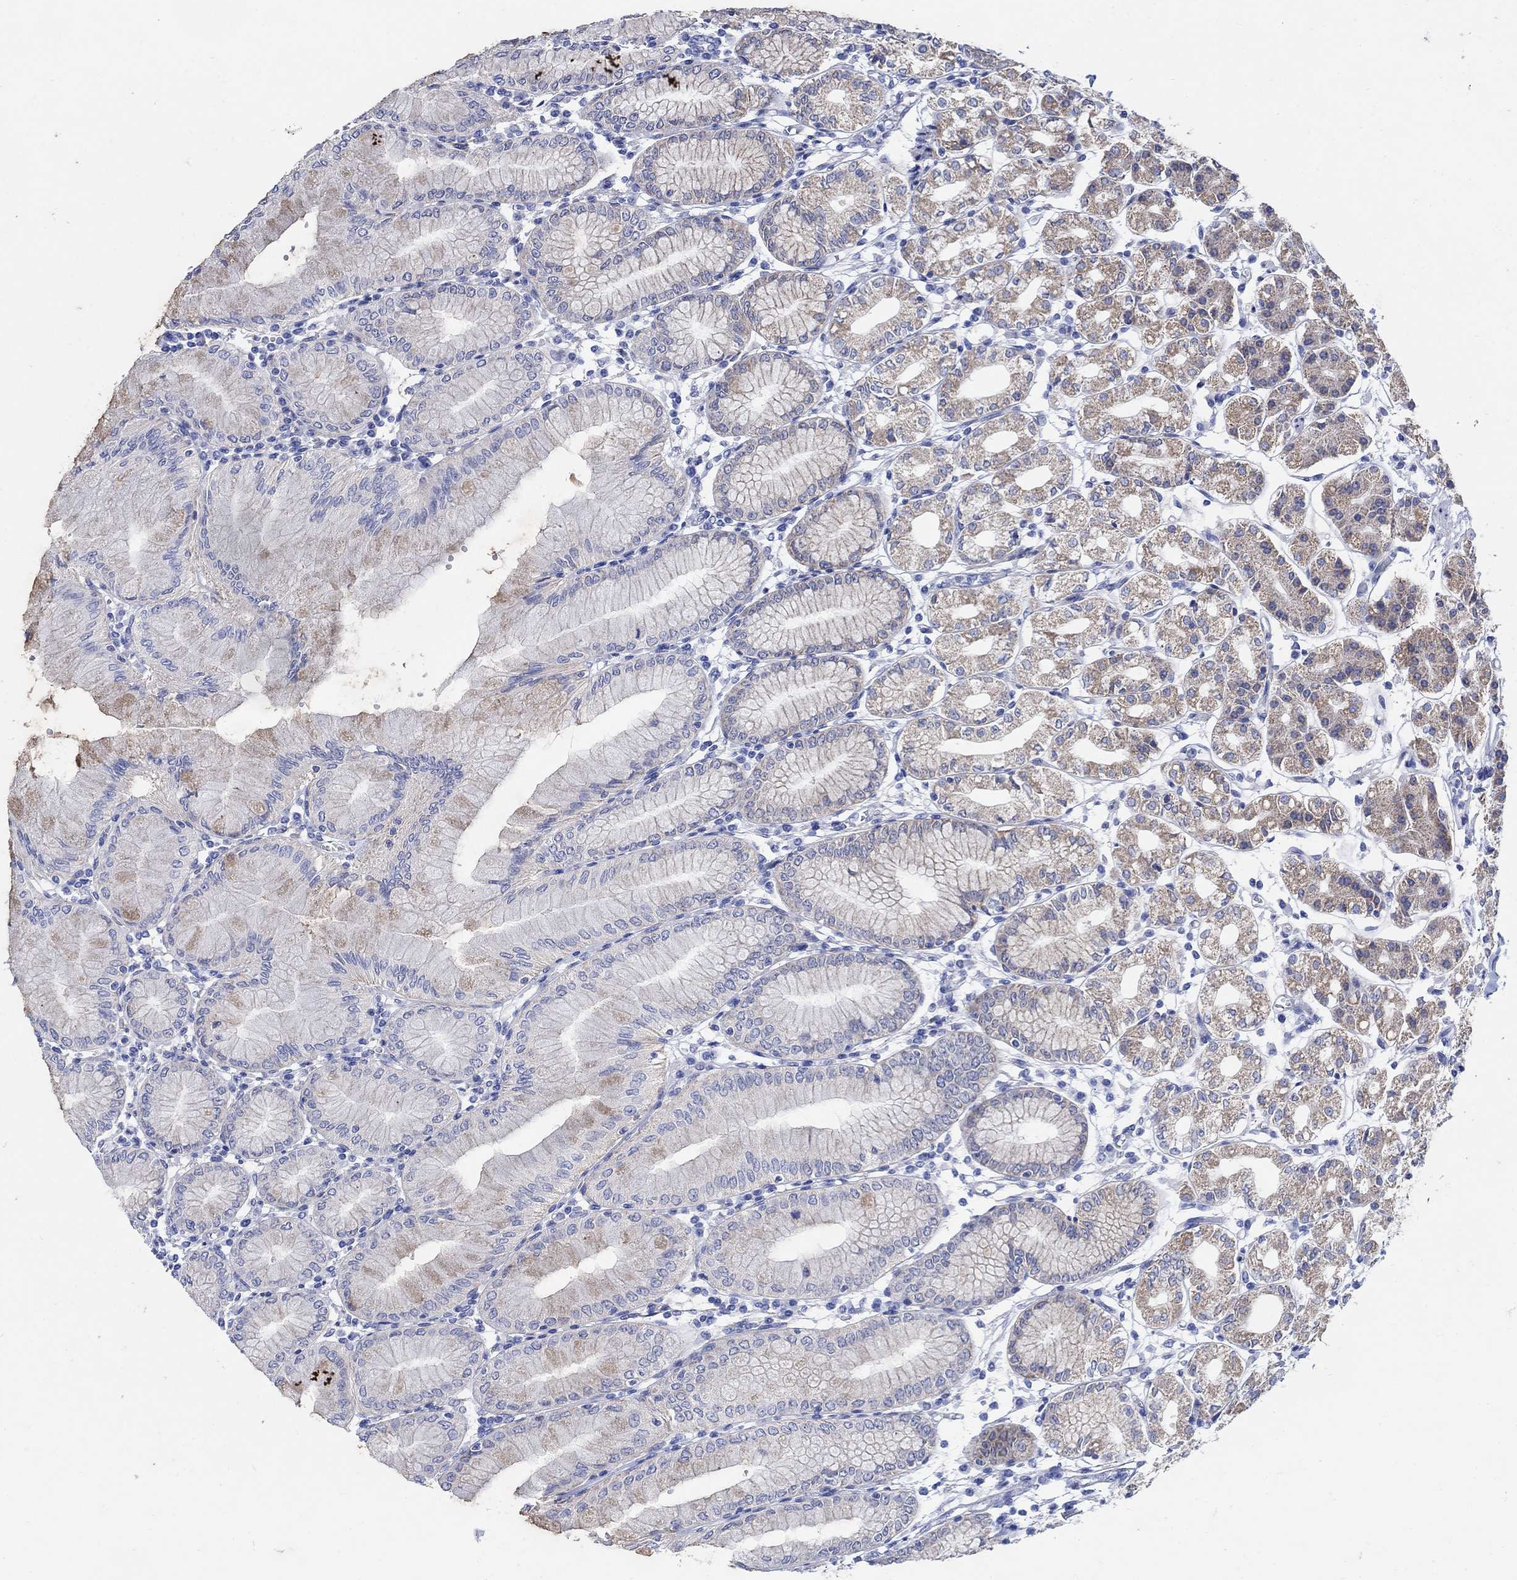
{"staining": {"intensity": "weak", "quantity": "25%-75%", "location": "cytoplasmic/membranous"}, "tissue": "stomach", "cell_type": "Glandular cells", "image_type": "normal", "snomed": [{"axis": "morphology", "description": "Normal tissue, NOS"}, {"axis": "topography", "description": "Skeletal muscle"}, {"axis": "topography", "description": "Stomach"}], "caption": "DAB immunohistochemical staining of benign stomach displays weak cytoplasmic/membranous protein staining in about 25%-75% of glandular cells.", "gene": "ZDHHC14", "patient": {"sex": "female", "age": 57}}